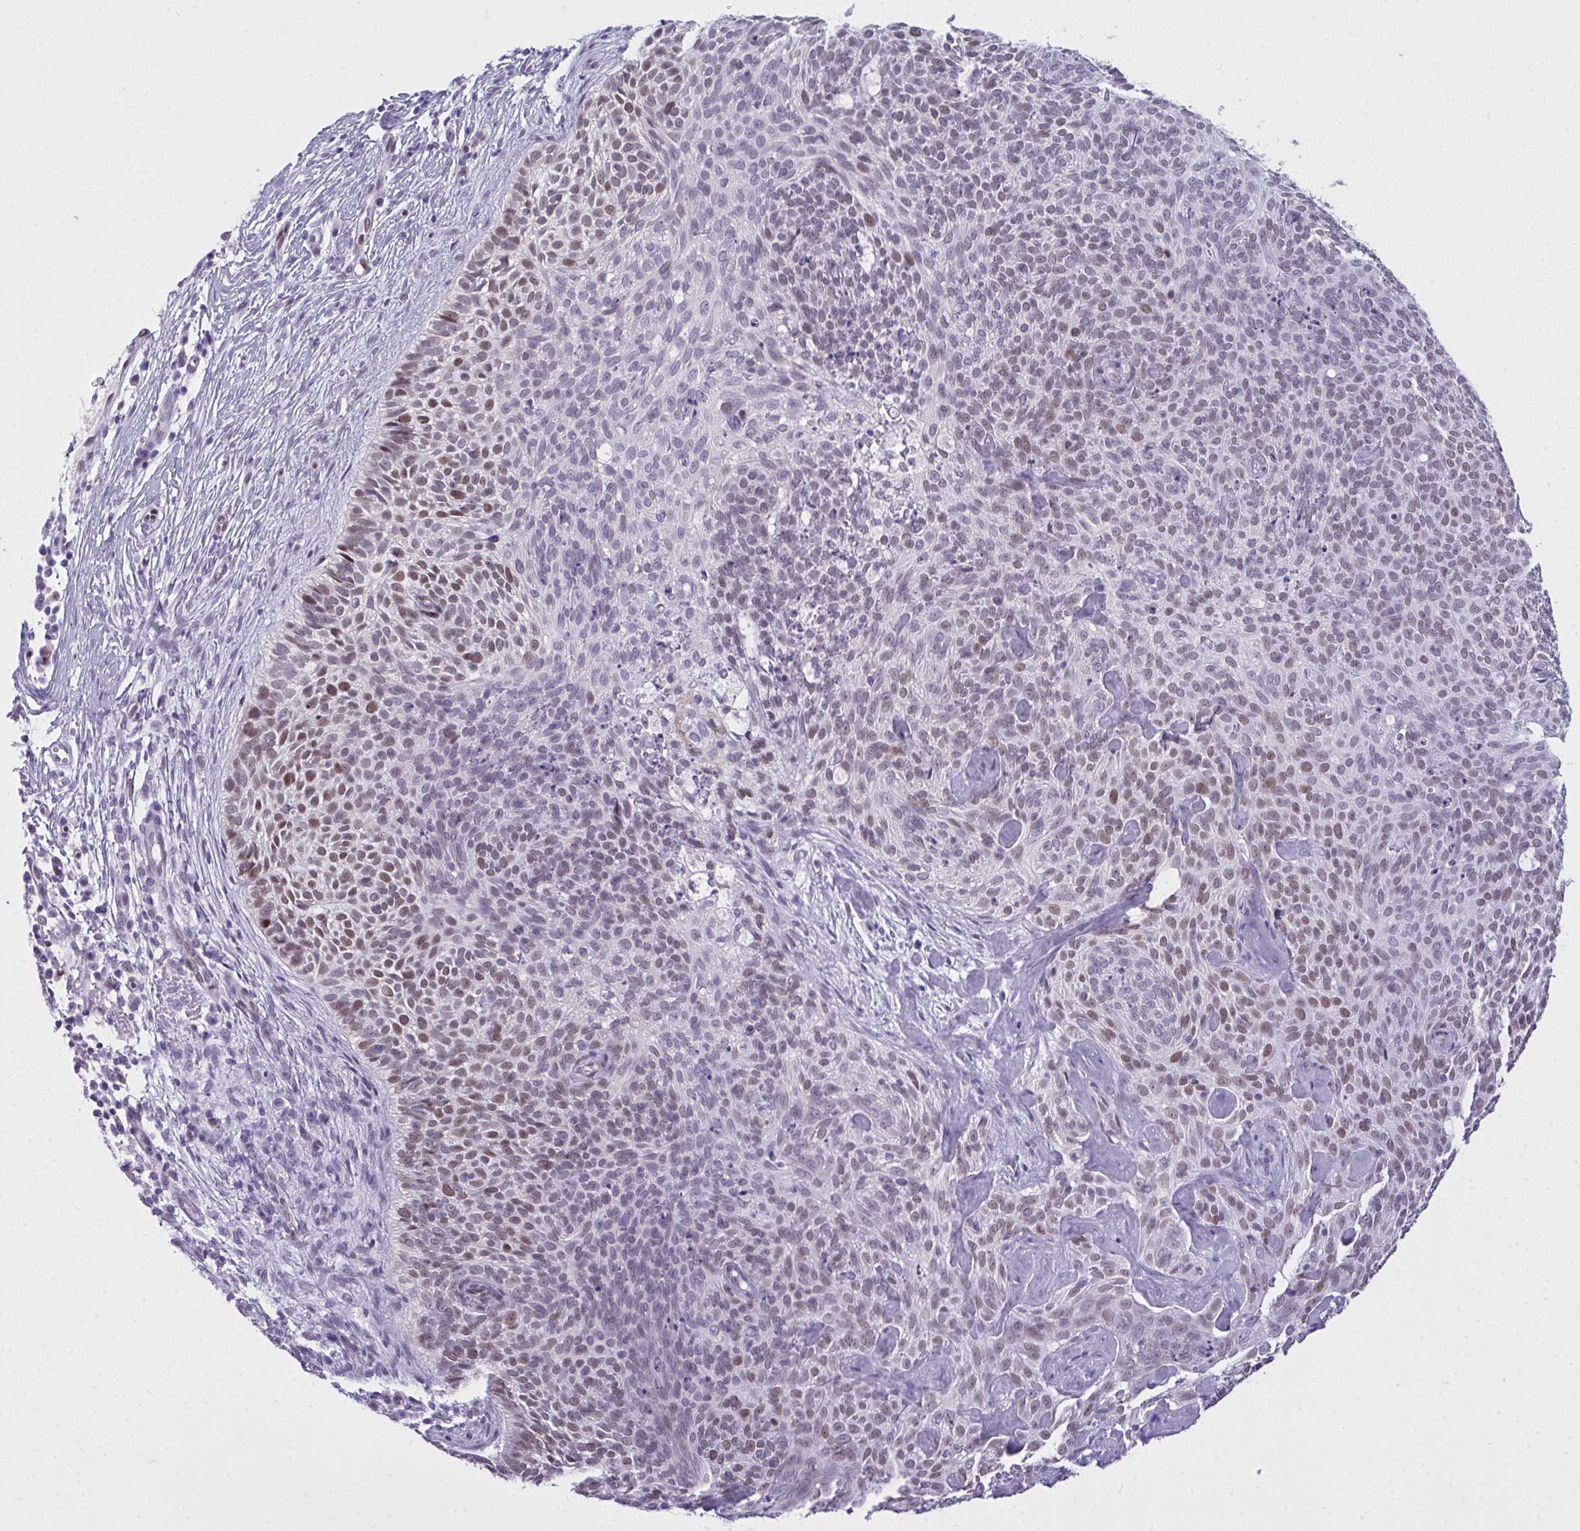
{"staining": {"intensity": "weak", "quantity": "25%-75%", "location": "nuclear"}, "tissue": "skin cancer", "cell_type": "Tumor cells", "image_type": "cancer", "snomed": [{"axis": "morphology", "description": "Basal cell carcinoma"}, {"axis": "topography", "description": "Skin"}, {"axis": "topography", "description": "Skin of face"}], "caption": "A high-resolution photomicrograph shows immunohistochemistry (IHC) staining of basal cell carcinoma (skin), which exhibits weak nuclear positivity in approximately 25%-75% of tumor cells.", "gene": "TEAD4", "patient": {"sex": "female", "age": 82}}